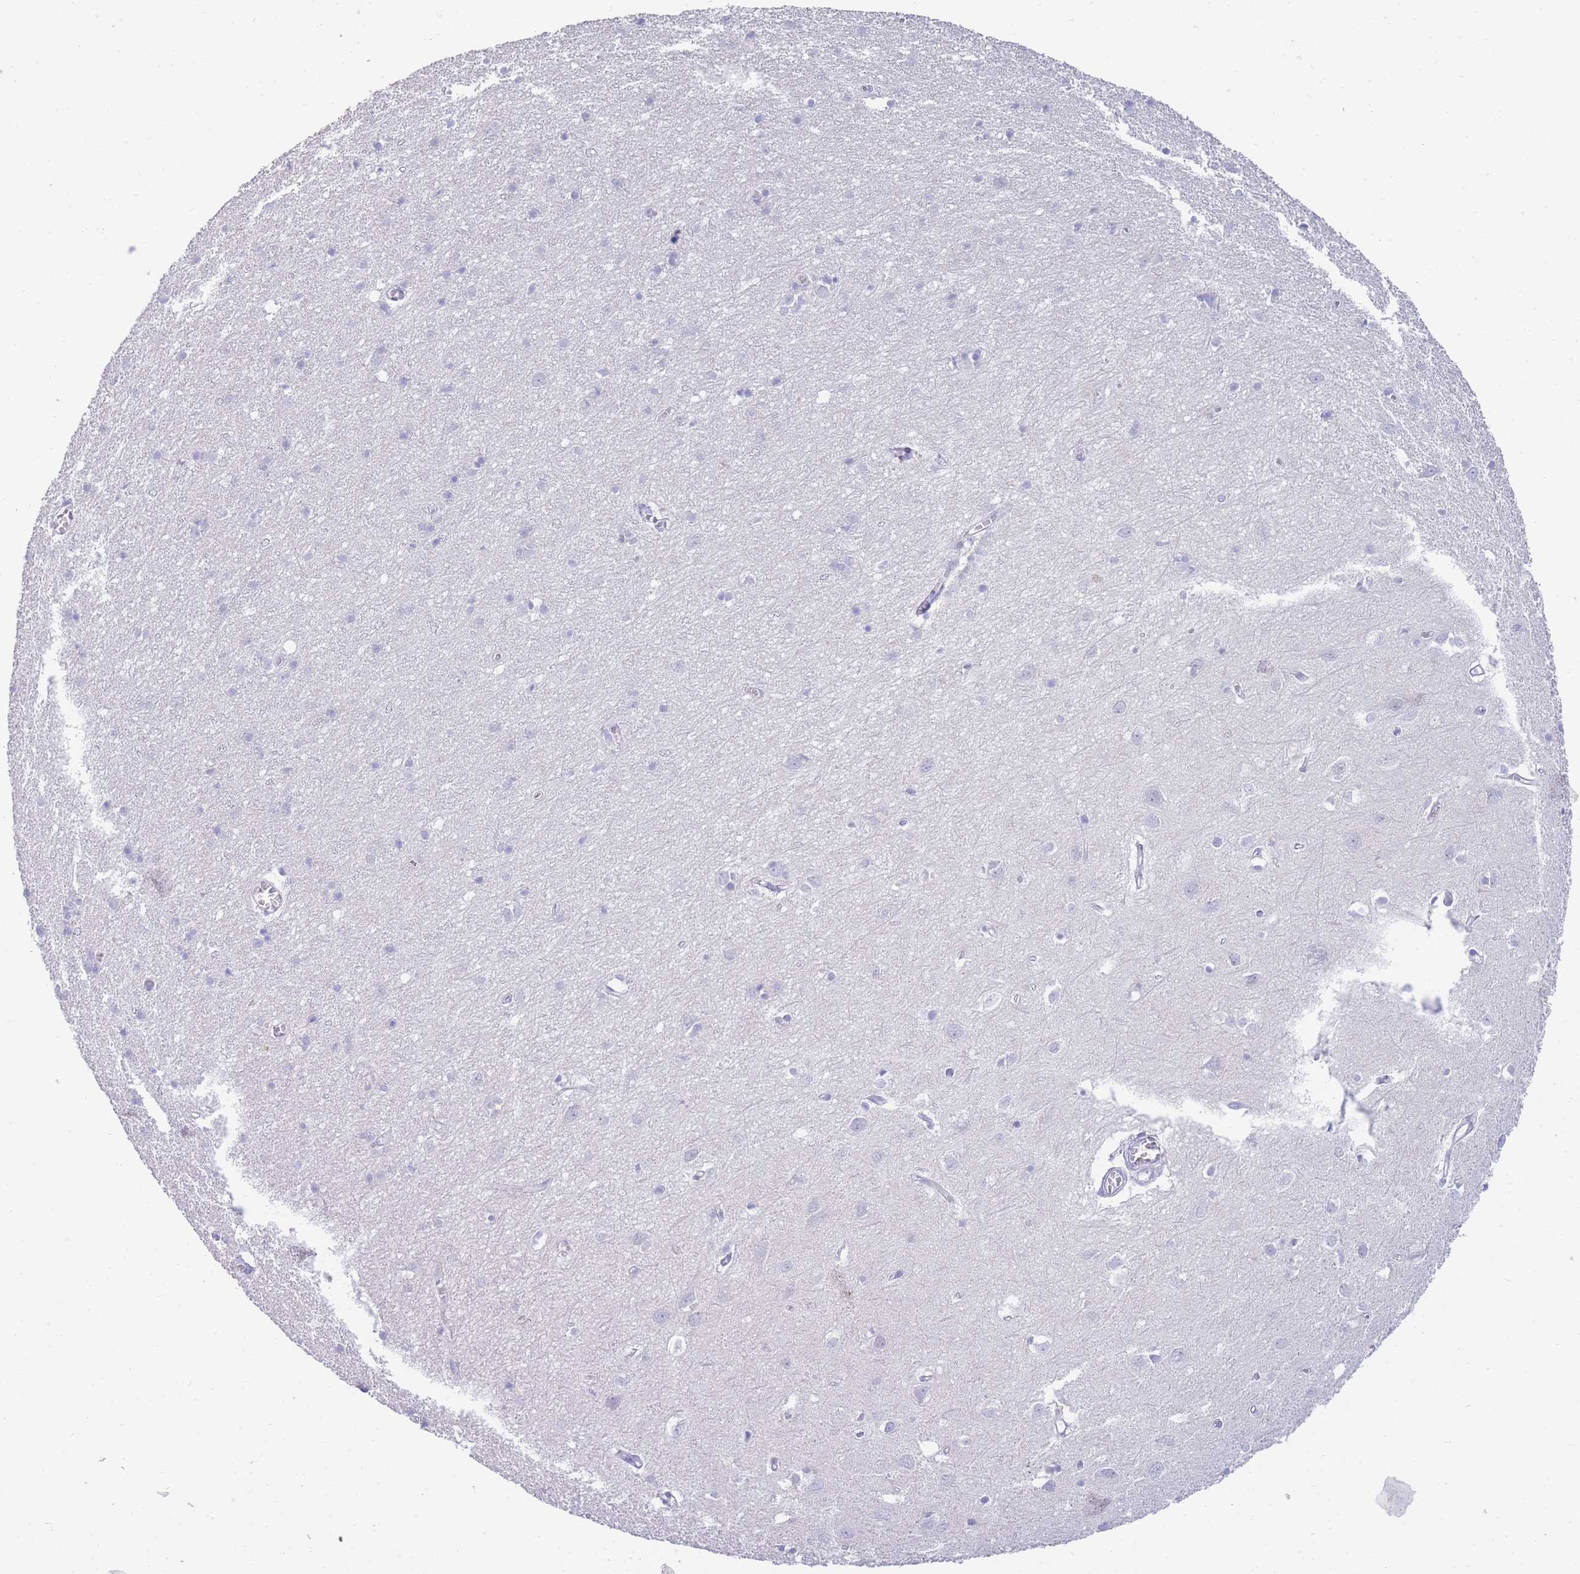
{"staining": {"intensity": "negative", "quantity": "none", "location": "none"}, "tissue": "cerebral cortex", "cell_type": "Endothelial cells", "image_type": "normal", "snomed": [{"axis": "morphology", "description": "Normal tissue, NOS"}, {"axis": "topography", "description": "Cerebral cortex"}], "caption": "Immunohistochemical staining of benign cerebral cortex reveals no significant expression in endothelial cells. (IHC, brightfield microscopy, high magnification).", "gene": "LRRC37A2", "patient": {"sex": "female", "age": 64}}